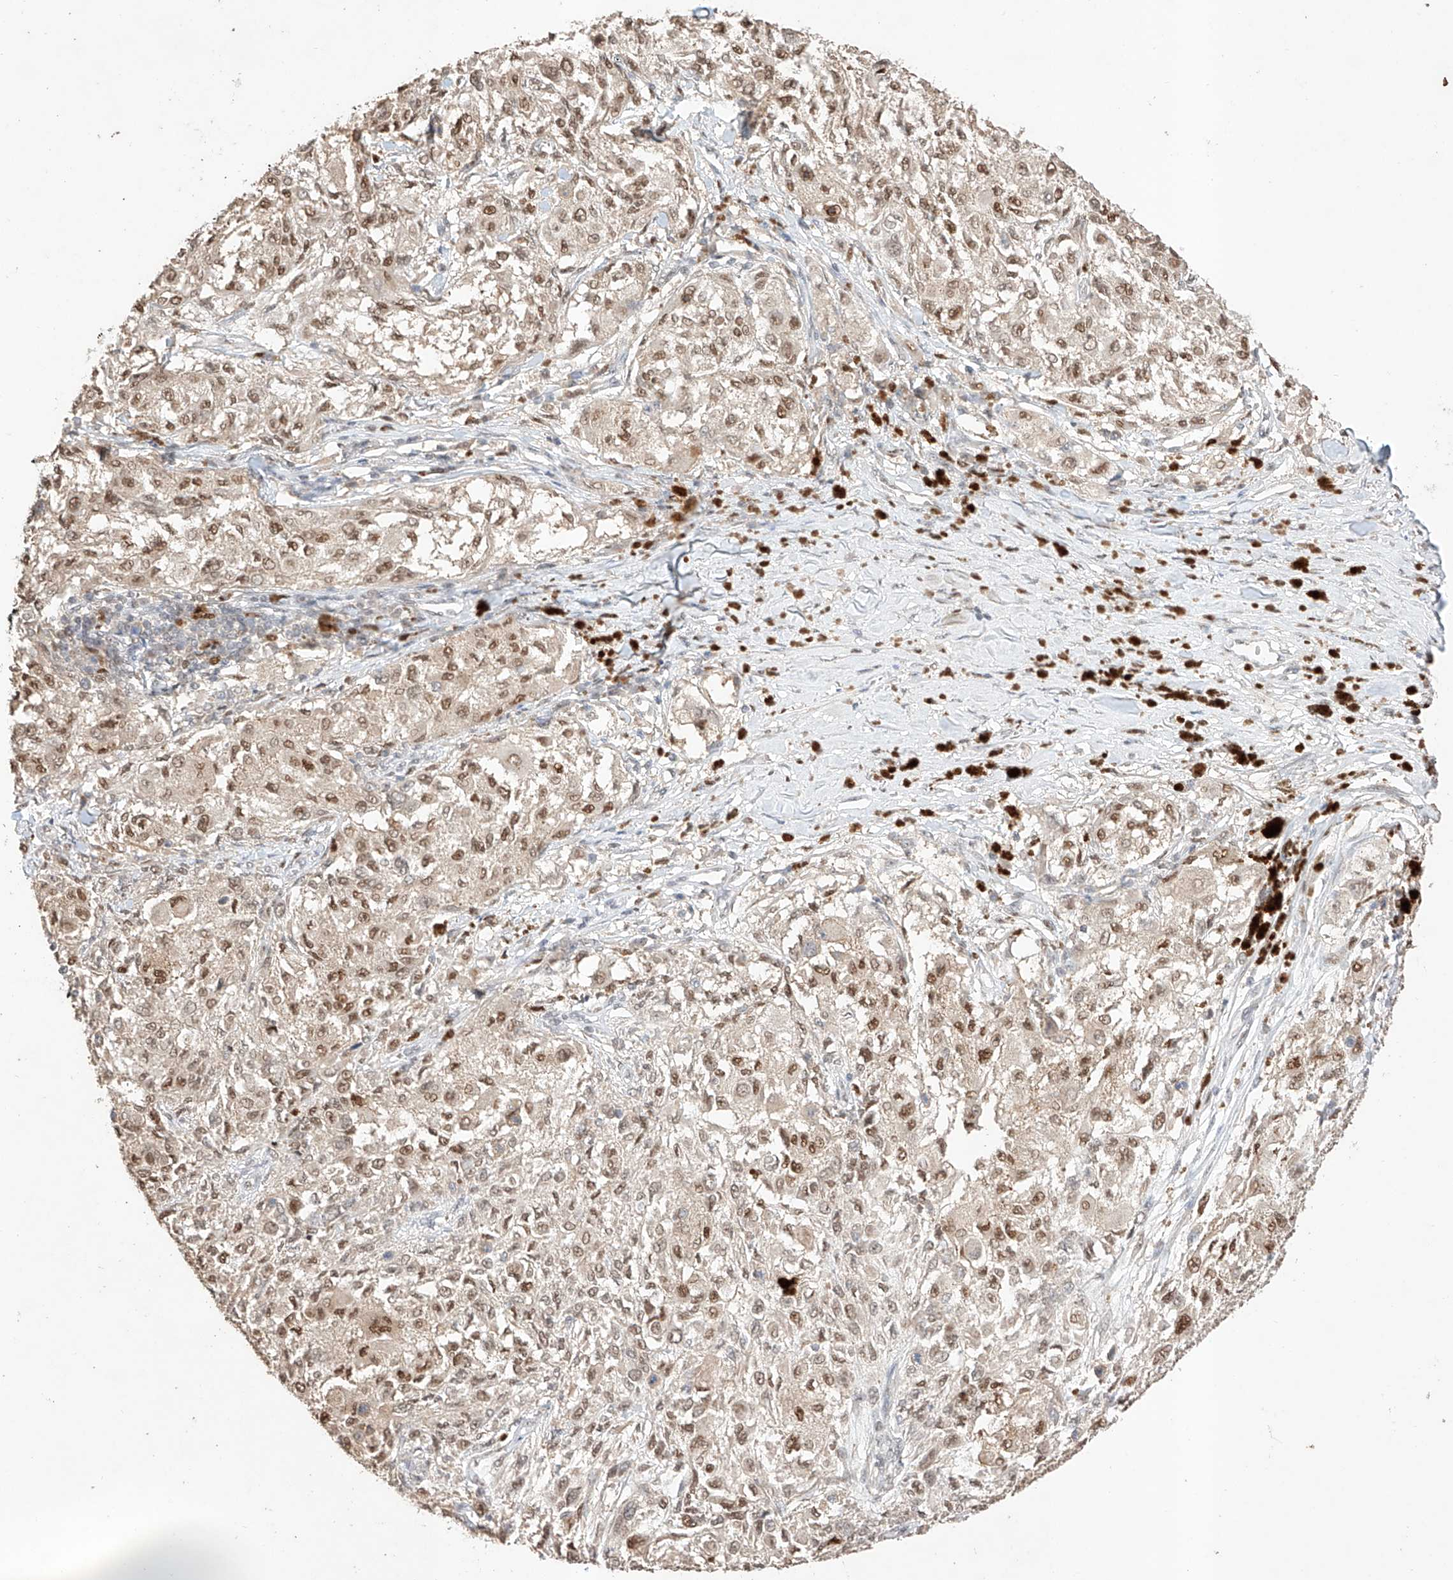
{"staining": {"intensity": "moderate", "quantity": ">75%", "location": "nuclear"}, "tissue": "melanoma", "cell_type": "Tumor cells", "image_type": "cancer", "snomed": [{"axis": "morphology", "description": "Necrosis, NOS"}, {"axis": "morphology", "description": "Malignant melanoma, NOS"}, {"axis": "topography", "description": "Skin"}], "caption": "Melanoma tissue exhibits moderate nuclear positivity in about >75% of tumor cells The protein of interest is shown in brown color, while the nuclei are stained blue.", "gene": "APIP", "patient": {"sex": "female", "age": 87}}